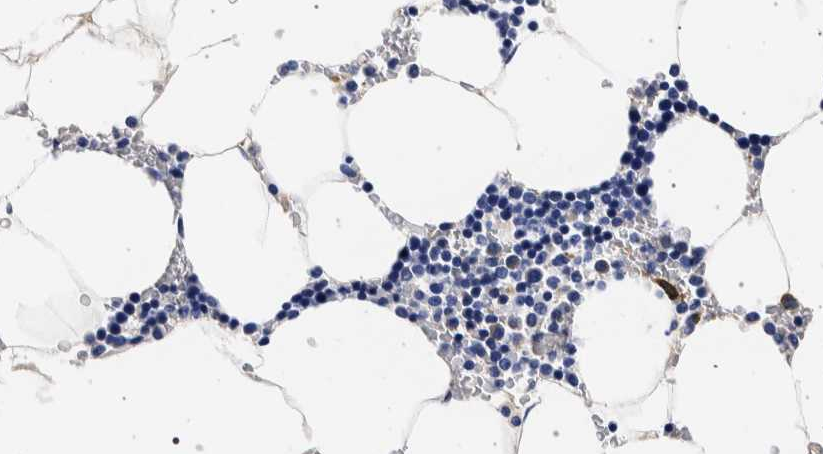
{"staining": {"intensity": "negative", "quantity": "none", "location": "none"}, "tissue": "bone marrow", "cell_type": "Hematopoietic cells", "image_type": "normal", "snomed": [{"axis": "morphology", "description": "Normal tissue, NOS"}, {"axis": "topography", "description": "Bone marrow"}], "caption": "This is a histopathology image of immunohistochemistry staining of benign bone marrow, which shows no positivity in hematopoietic cells. Brightfield microscopy of IHC stained with DAB (brown) and hematoxylin (blue), captured at high magnification.", "gene": "NIBAN2", "patient": {"sex": "male", "age": 70}}